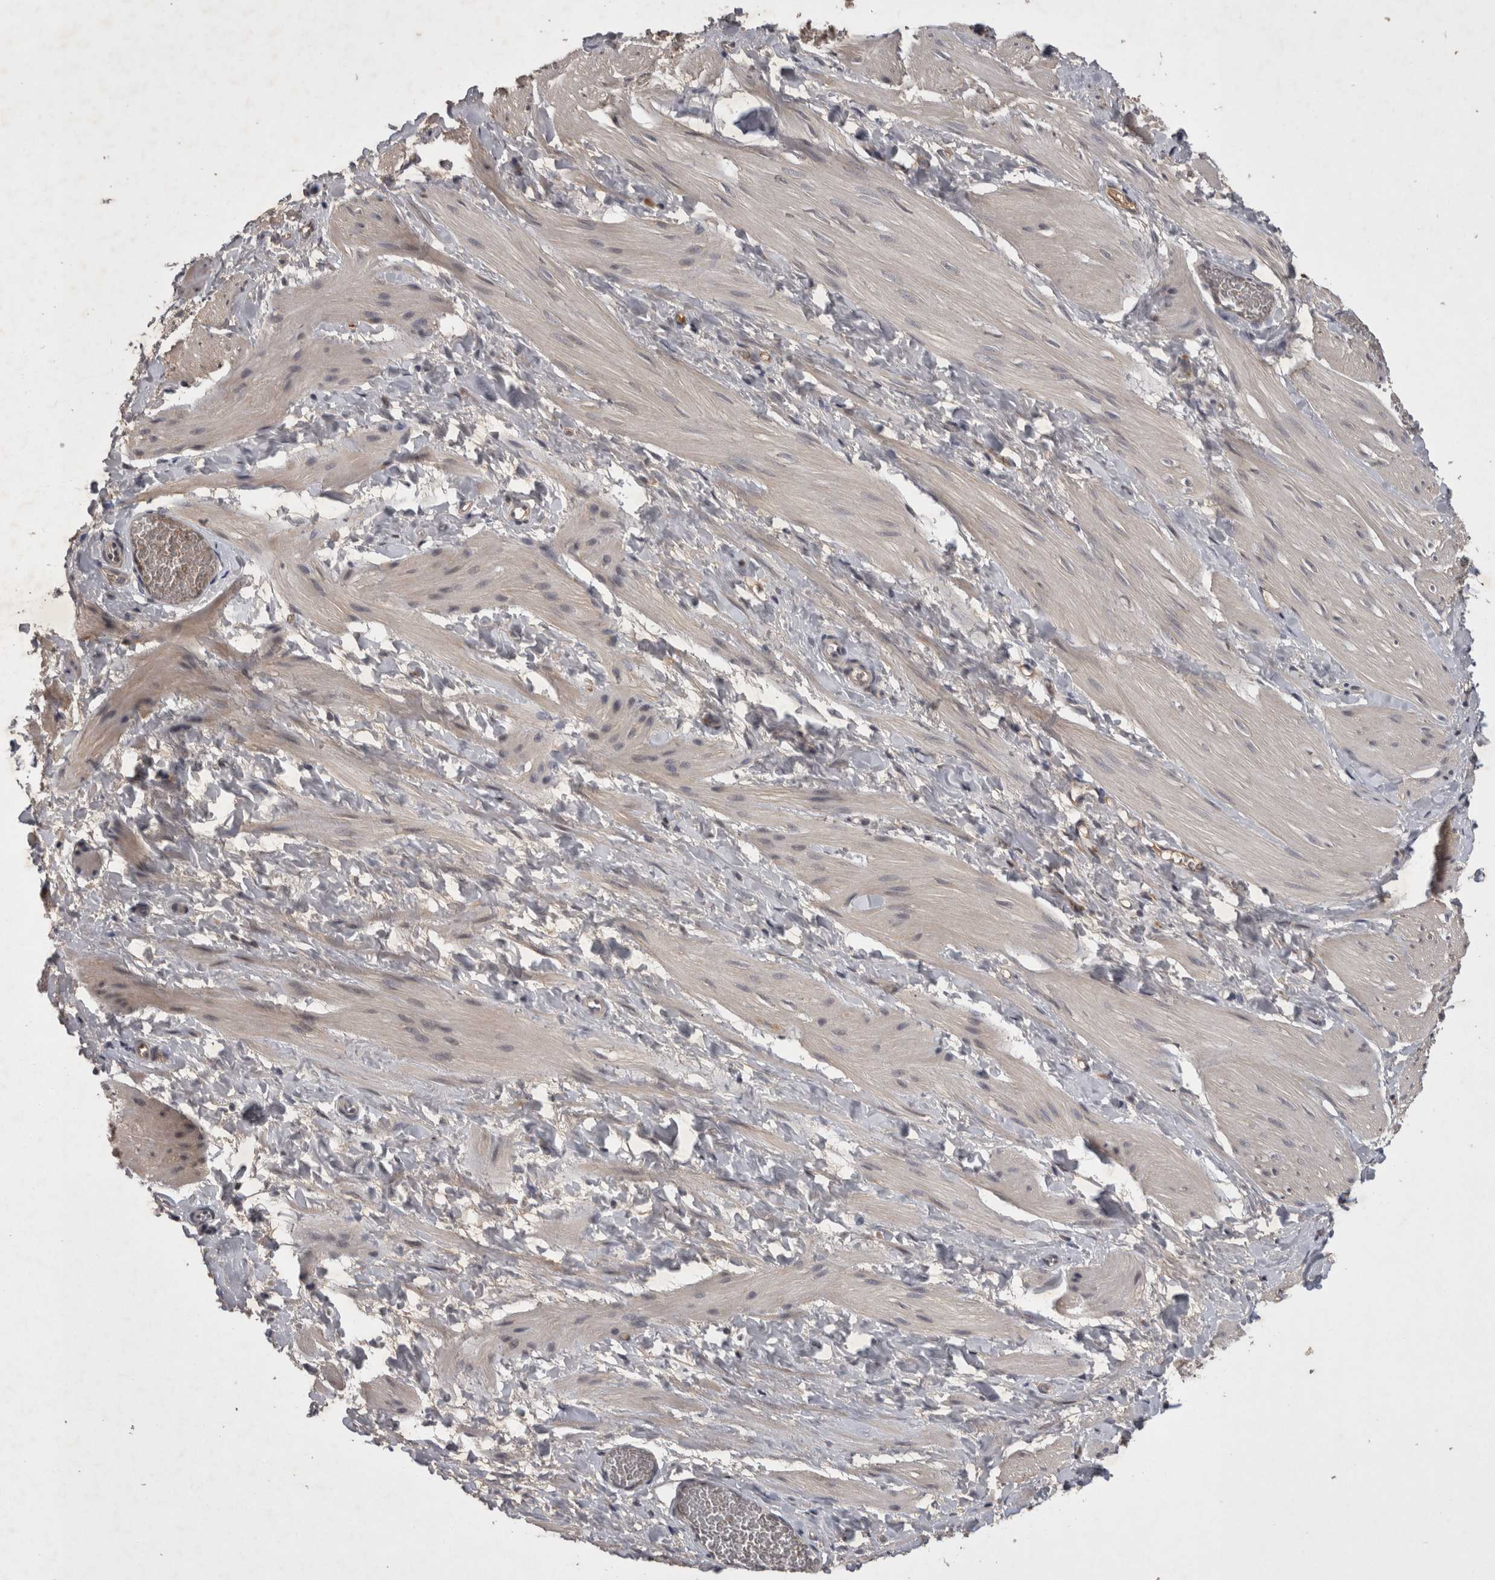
{"staining": {"intensity": "weak", "quantity": "<25%", "location": "cytoplasmic/membranous"}, "tissue": "smooth muscle", "cell_type": "Smooth muscle cells", "image_type": "normal", "snomed": [{"axis": "morphology", "description": "Normal tissue, NOS"}, {"axis": "topography", "description": "Smooth muscle"}], "caption": "This is an immunohistochemistry (IHC) histopathology image of unremarkable human smooth muscle. There is no staining in smooth muscle cells.", "gene": "ZNF114", "patient": {"sex": "male", "age": 16}}